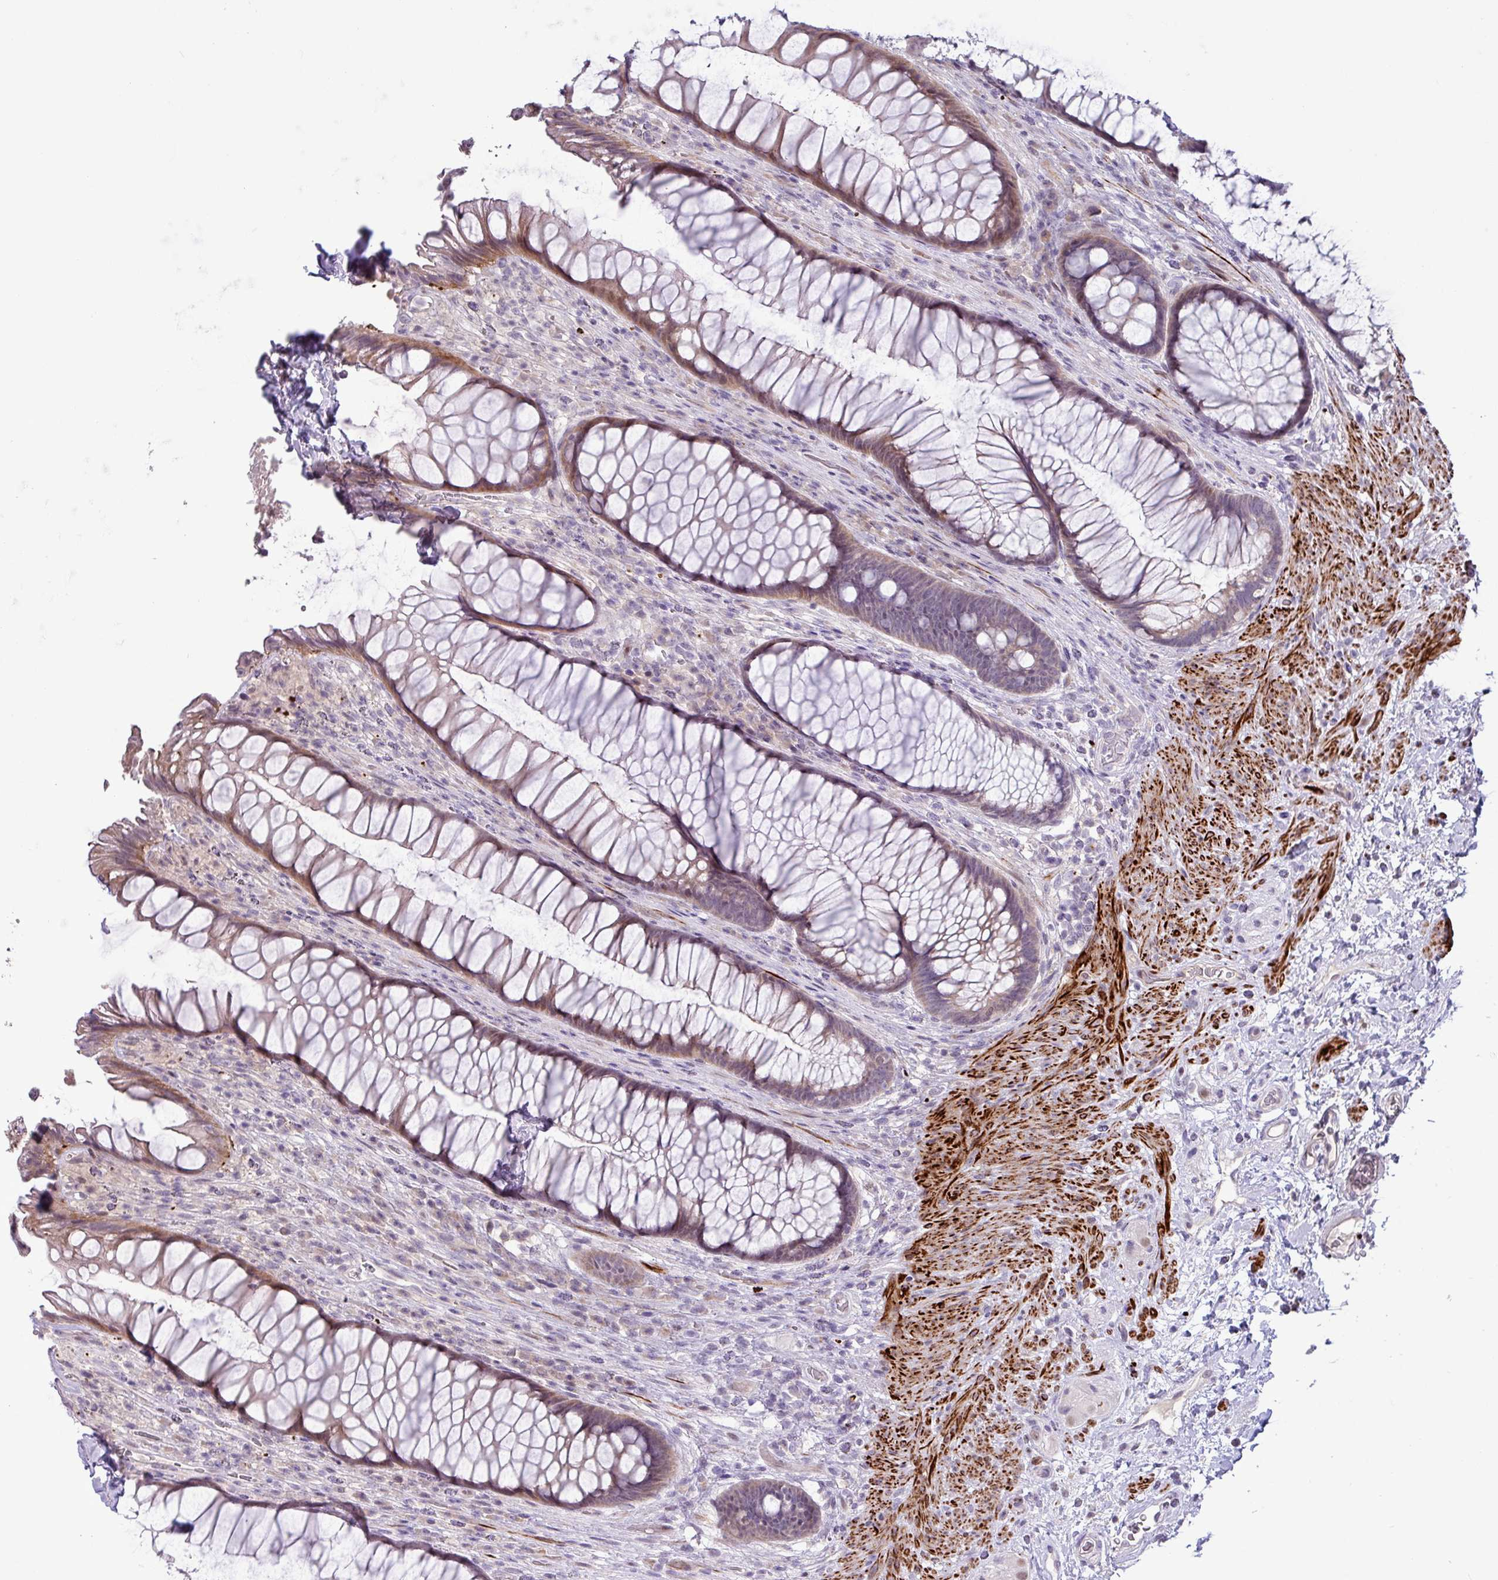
{"staining": {"intensity": "weak", "quantity": "25%-75%", "location": "cytoplasmic/membranous,nuclear"}, "tissue": "rectum", "cell_type": "Glandular cells", "image_type": "normal", "snomed": [{"axis": "morphology", "description": "Normal tissue, NOS"}, {"axis": "topography", "description": "Smooth muscle"}, {"axis": "topography", "description": "Rectum"}], "caption": "This micrograph displays IHC staining of benign human rectum, with low weak cytoplasmic/membranous,nuclear expression in about 25%-75% of glandular cells.", "gene": "RIPPLY1", "patient": {"sex": "male", "age": 53}}